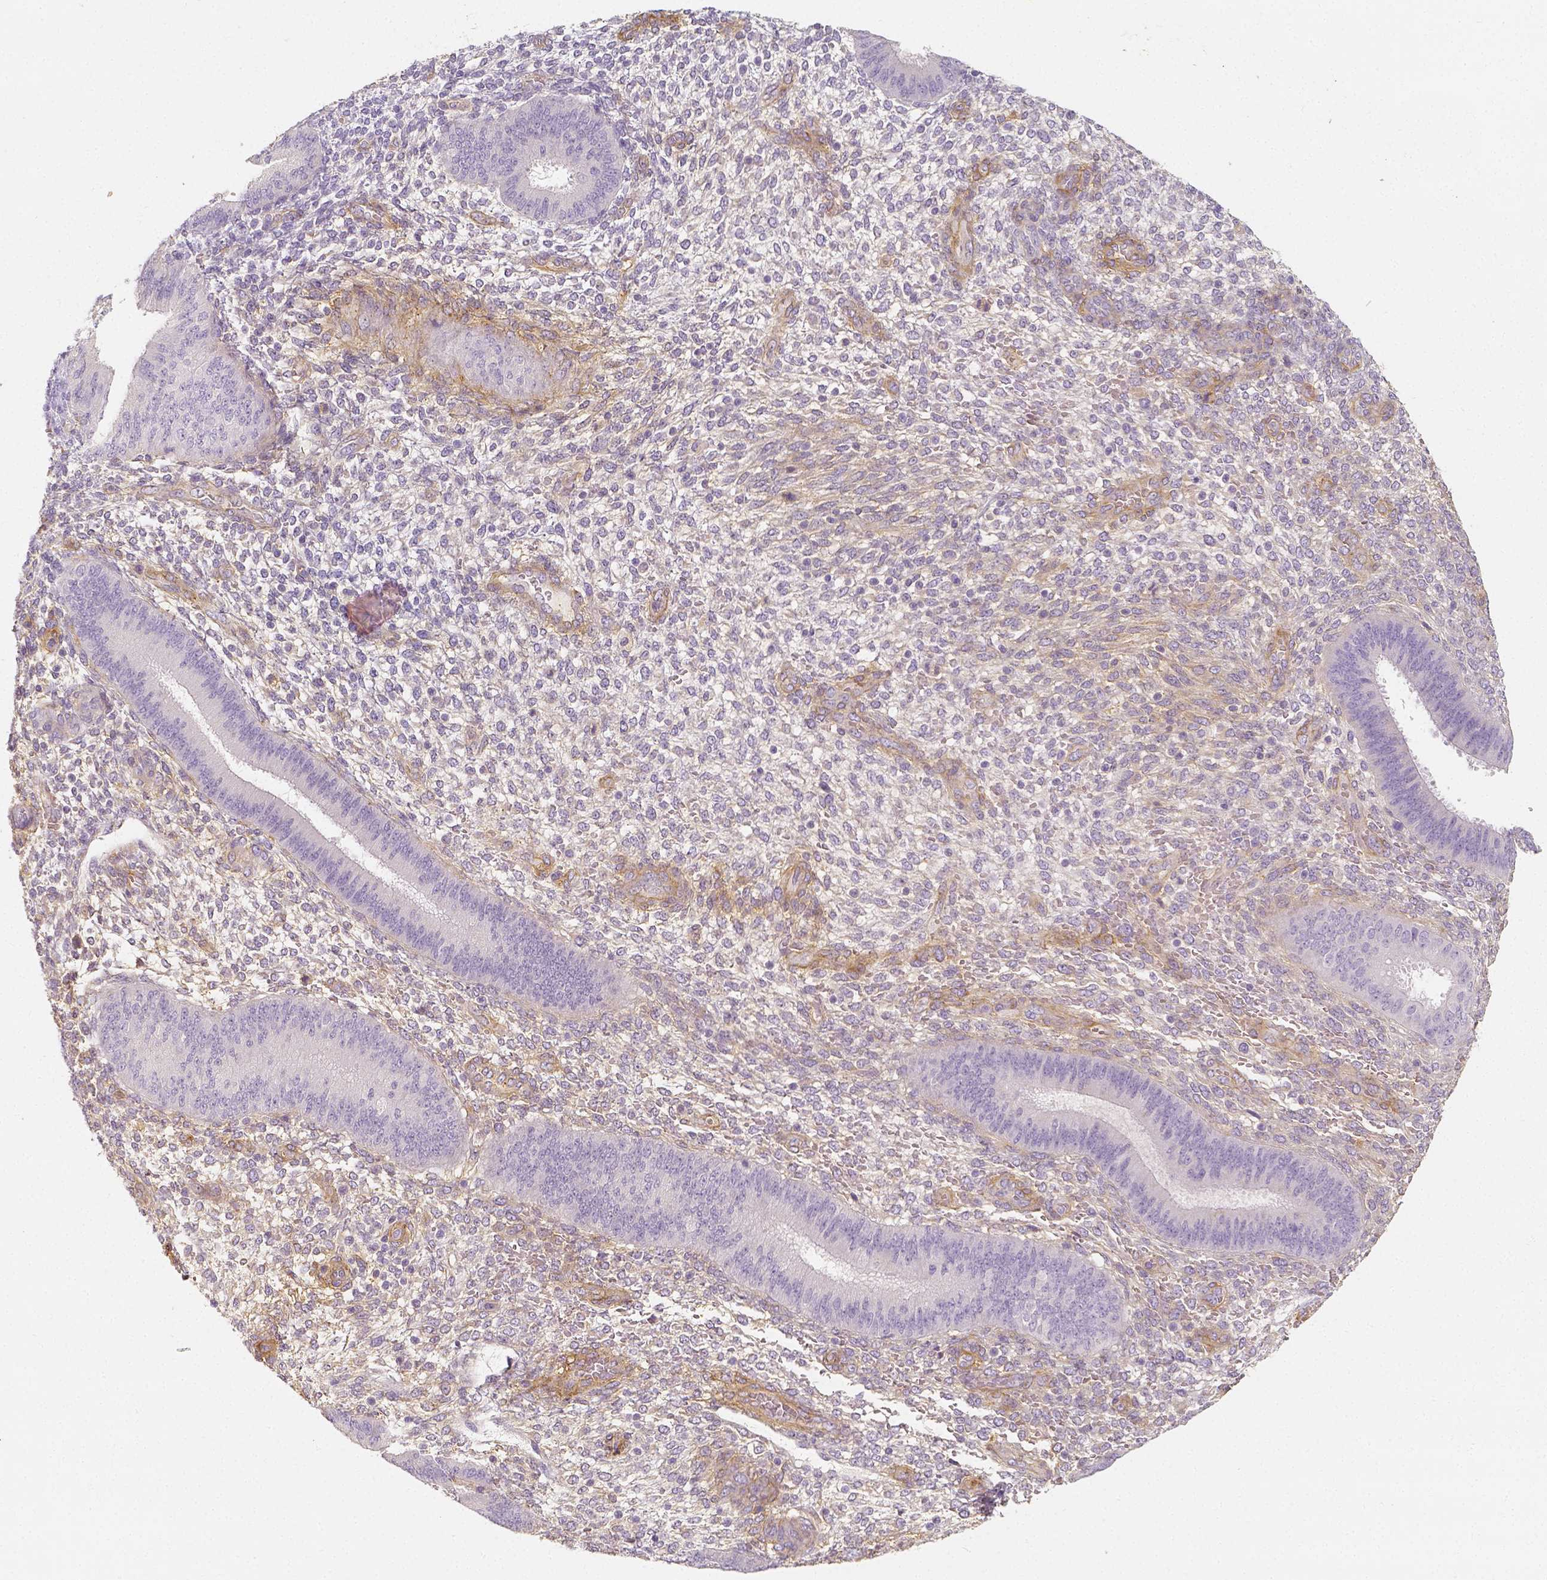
{"staining": {"intensity": "weak", "quantity": "25%-75%", "location": "cytoplasmic/membranous"}, "tissue": "endometrium", "cell_type": "Cells in endometrial stroma", "image_type": "normal", "snomed": [{"axis": "morphology", "description": "Normal tissue, NOS"}, {"axis": "topography", "description": "Endometrium"}], "caption": "Cells in endometrial stroma display low levels of weak cytoplasmic/membranous staining in about 25%-75% of cells in benign endometrium. The staining was performed using DAB, with brown indicating positive protein expression. Nuclei are stained blue with hematoxylin.", "gene": "THY1", "patient": {"sex": "female", "age": 39}}